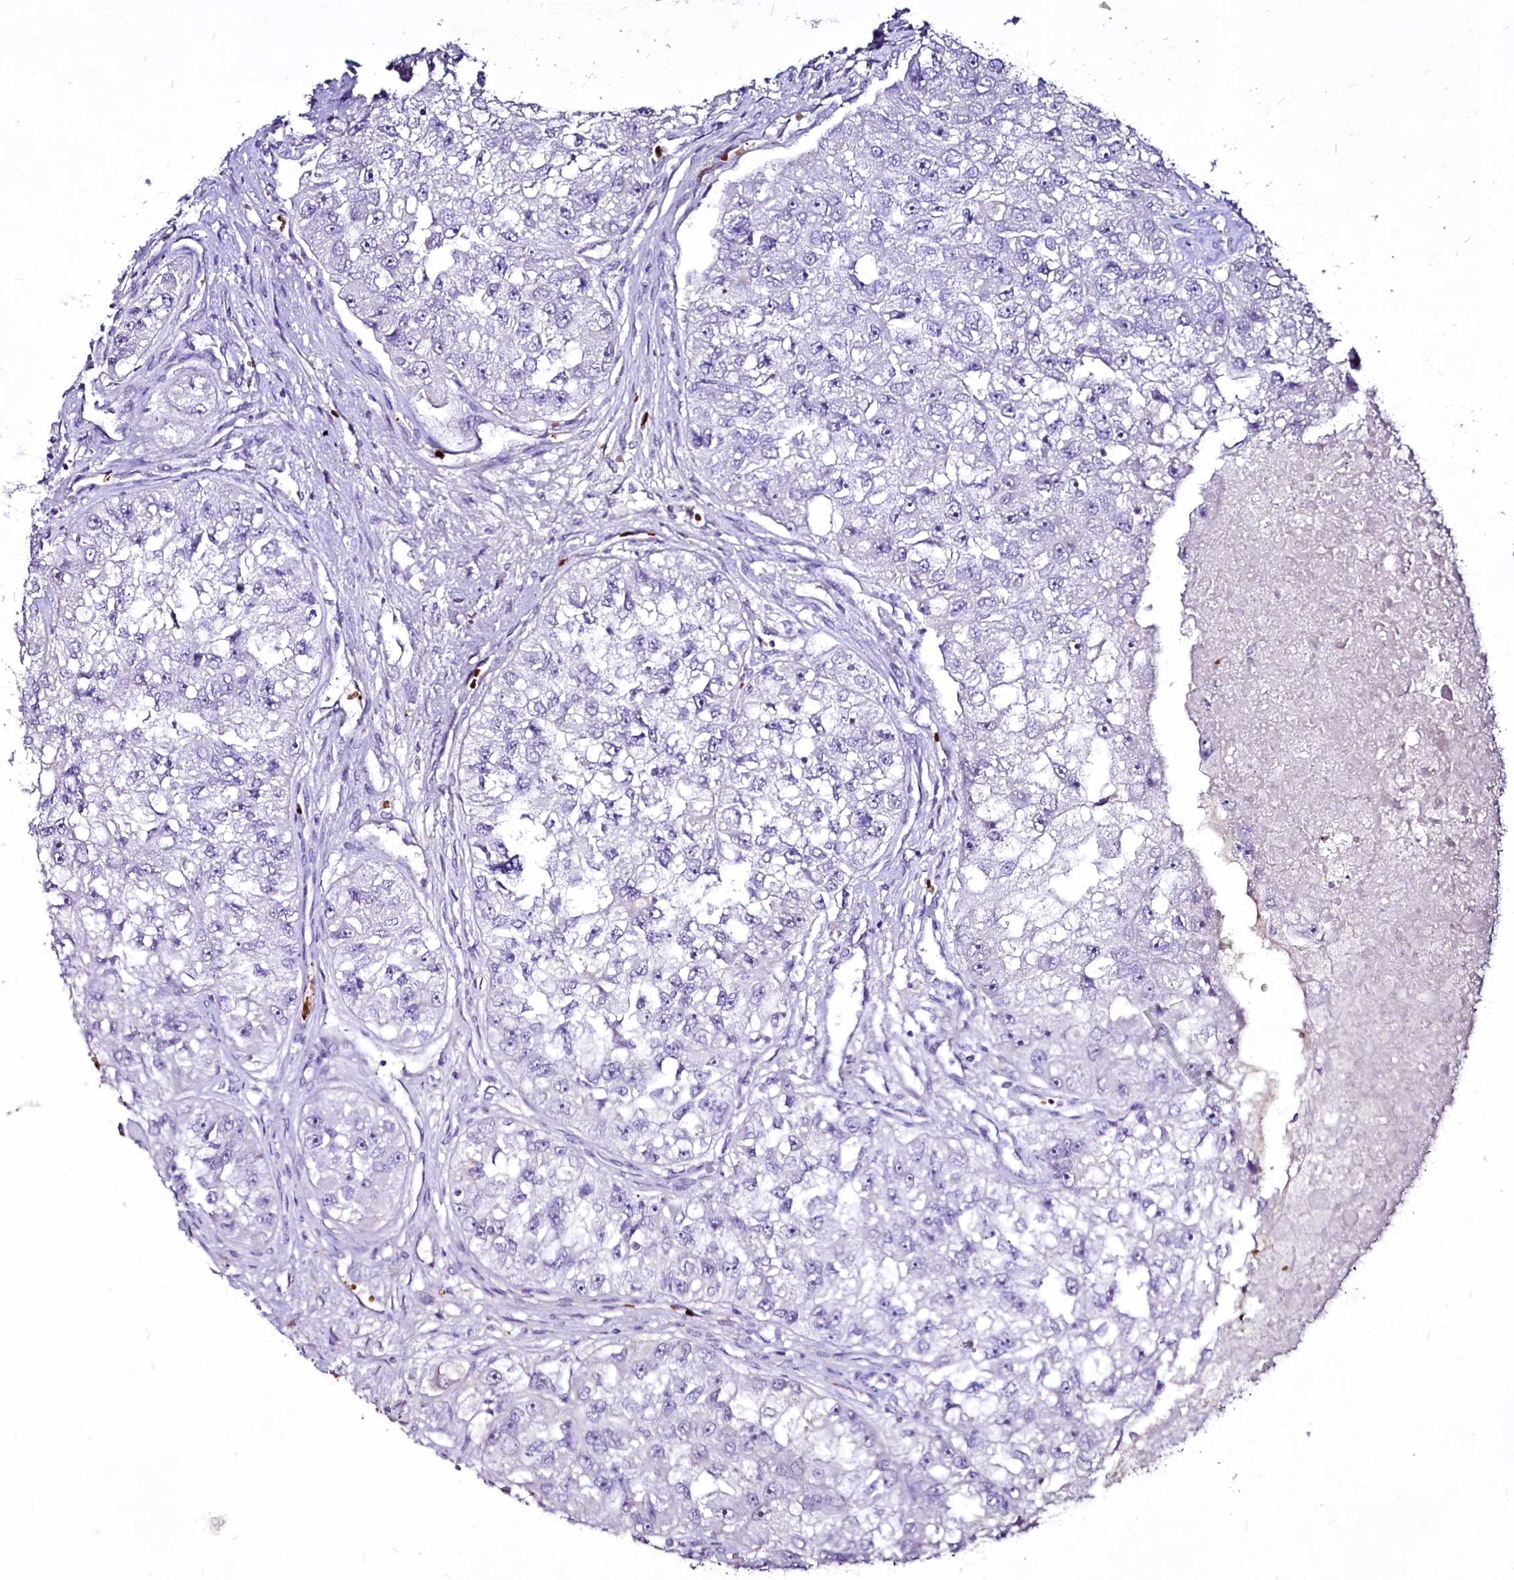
{"staining": {"intensity": "negative", "quantity": "none", "location": "none"}, "tissue": "renal cancer", "cell_type": "Tumor cells", "image_type": "cancer", "snomed": [{"axis": "morphology", "description": "Adenocarcinoma, NOS"}, {"axis": "topography", "description": "Kidney"}], "caption": "A high-resolution micrograph shows IHC staining of adenocarcinoma (renal), which exhibits no significant expression in tumor cells.", "gene": "SUSD3", "patient": {"sex": "male", "age": 63}}